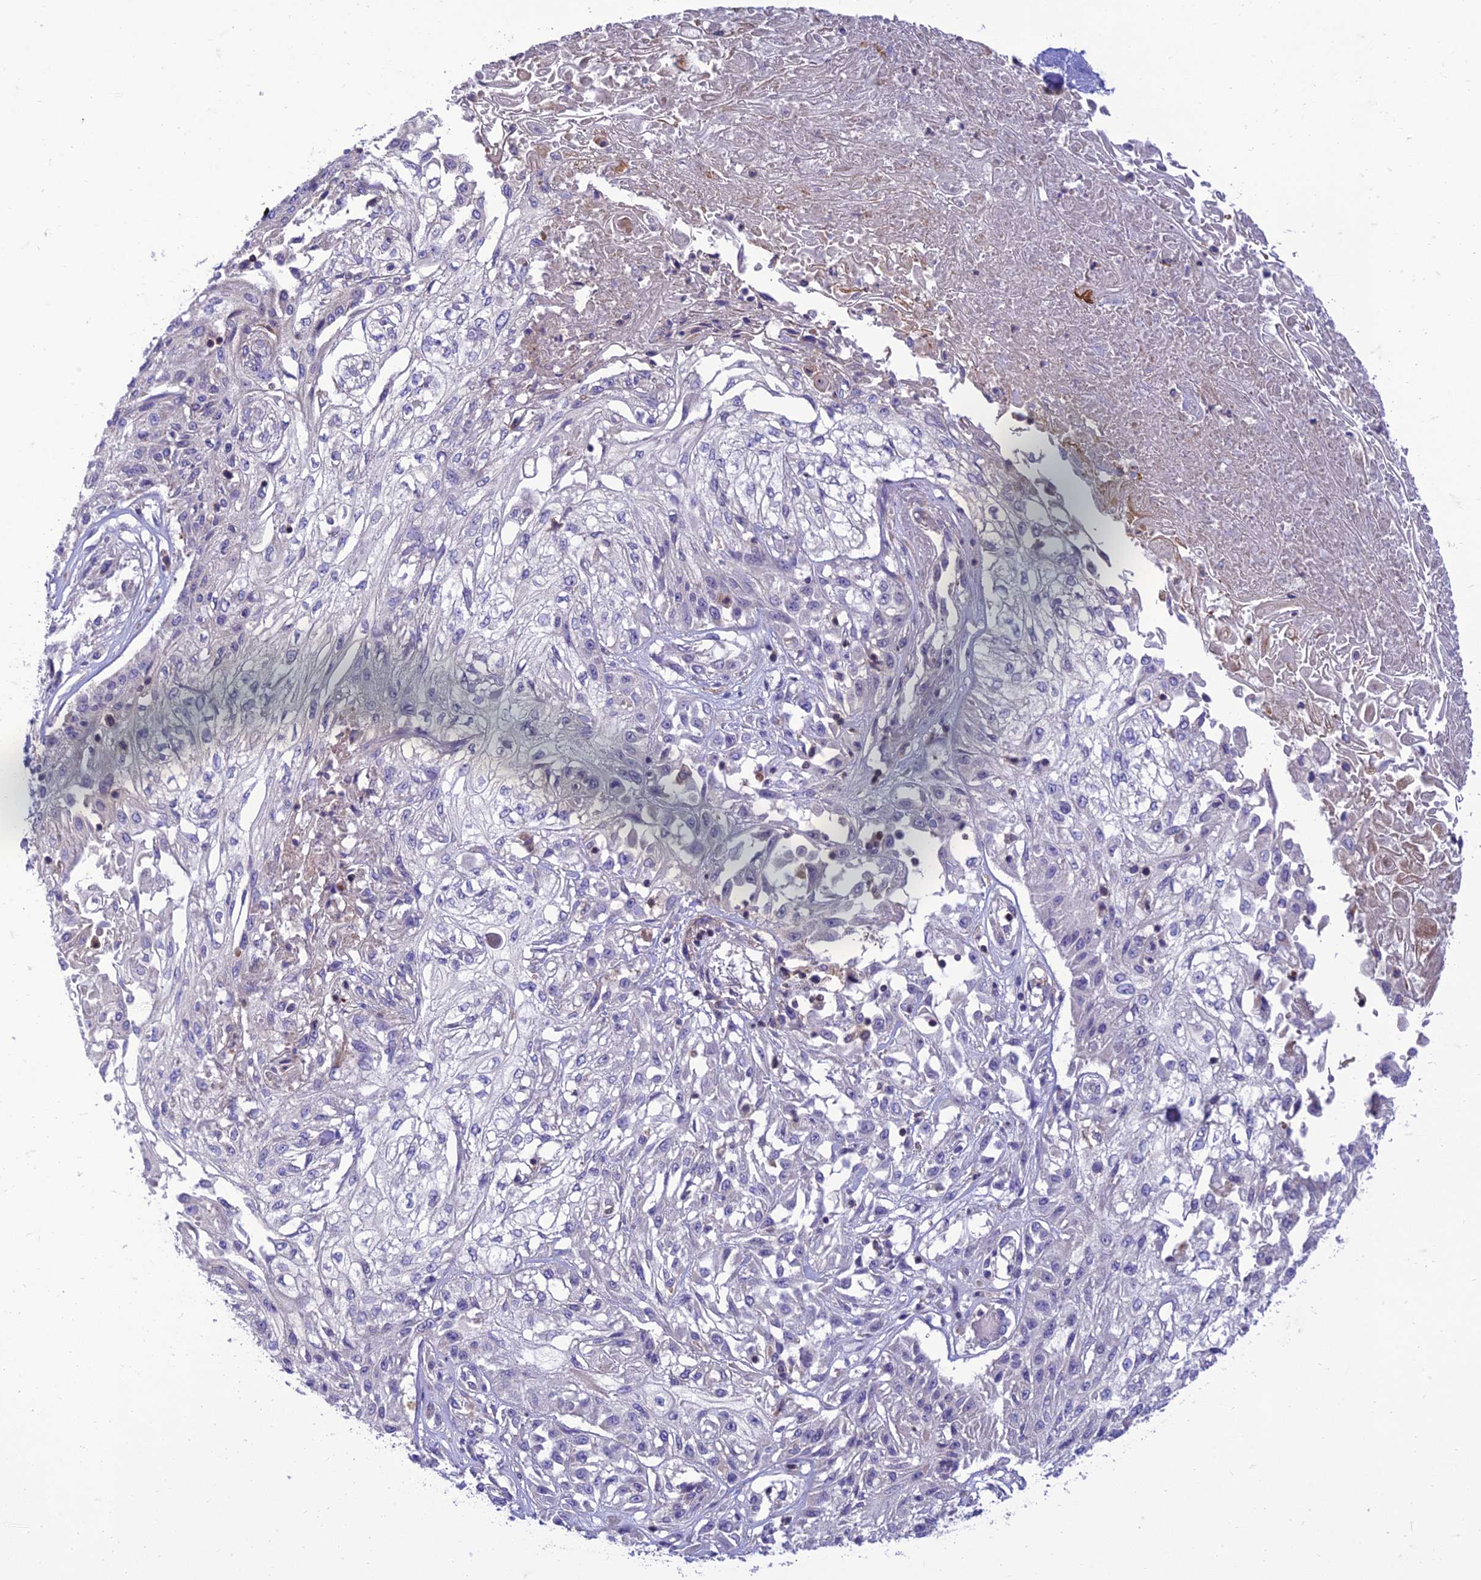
{"staining": {"intensity": "negative", "quantity": "none", "location": "none"}, "tissue": "skin cancer", "cell_type": "Tumor cells", "image_type": "cancer", "snomed": [{"axis": "morphology", "description": "Squamous cell carcinoma, NOS"}, {"axis": "morphology", "description": "Squamous cell carcinoma, metastatic, NOS"}, {"axis": "topography", "description": "Skin"}, {"axis": "topography", "description": "Lymph node"}], "caption": "There is no significant staining in tumor cells of skin cancer.", "gene": "IRAK3", "patient": {"sex": "male", "age": 75}}